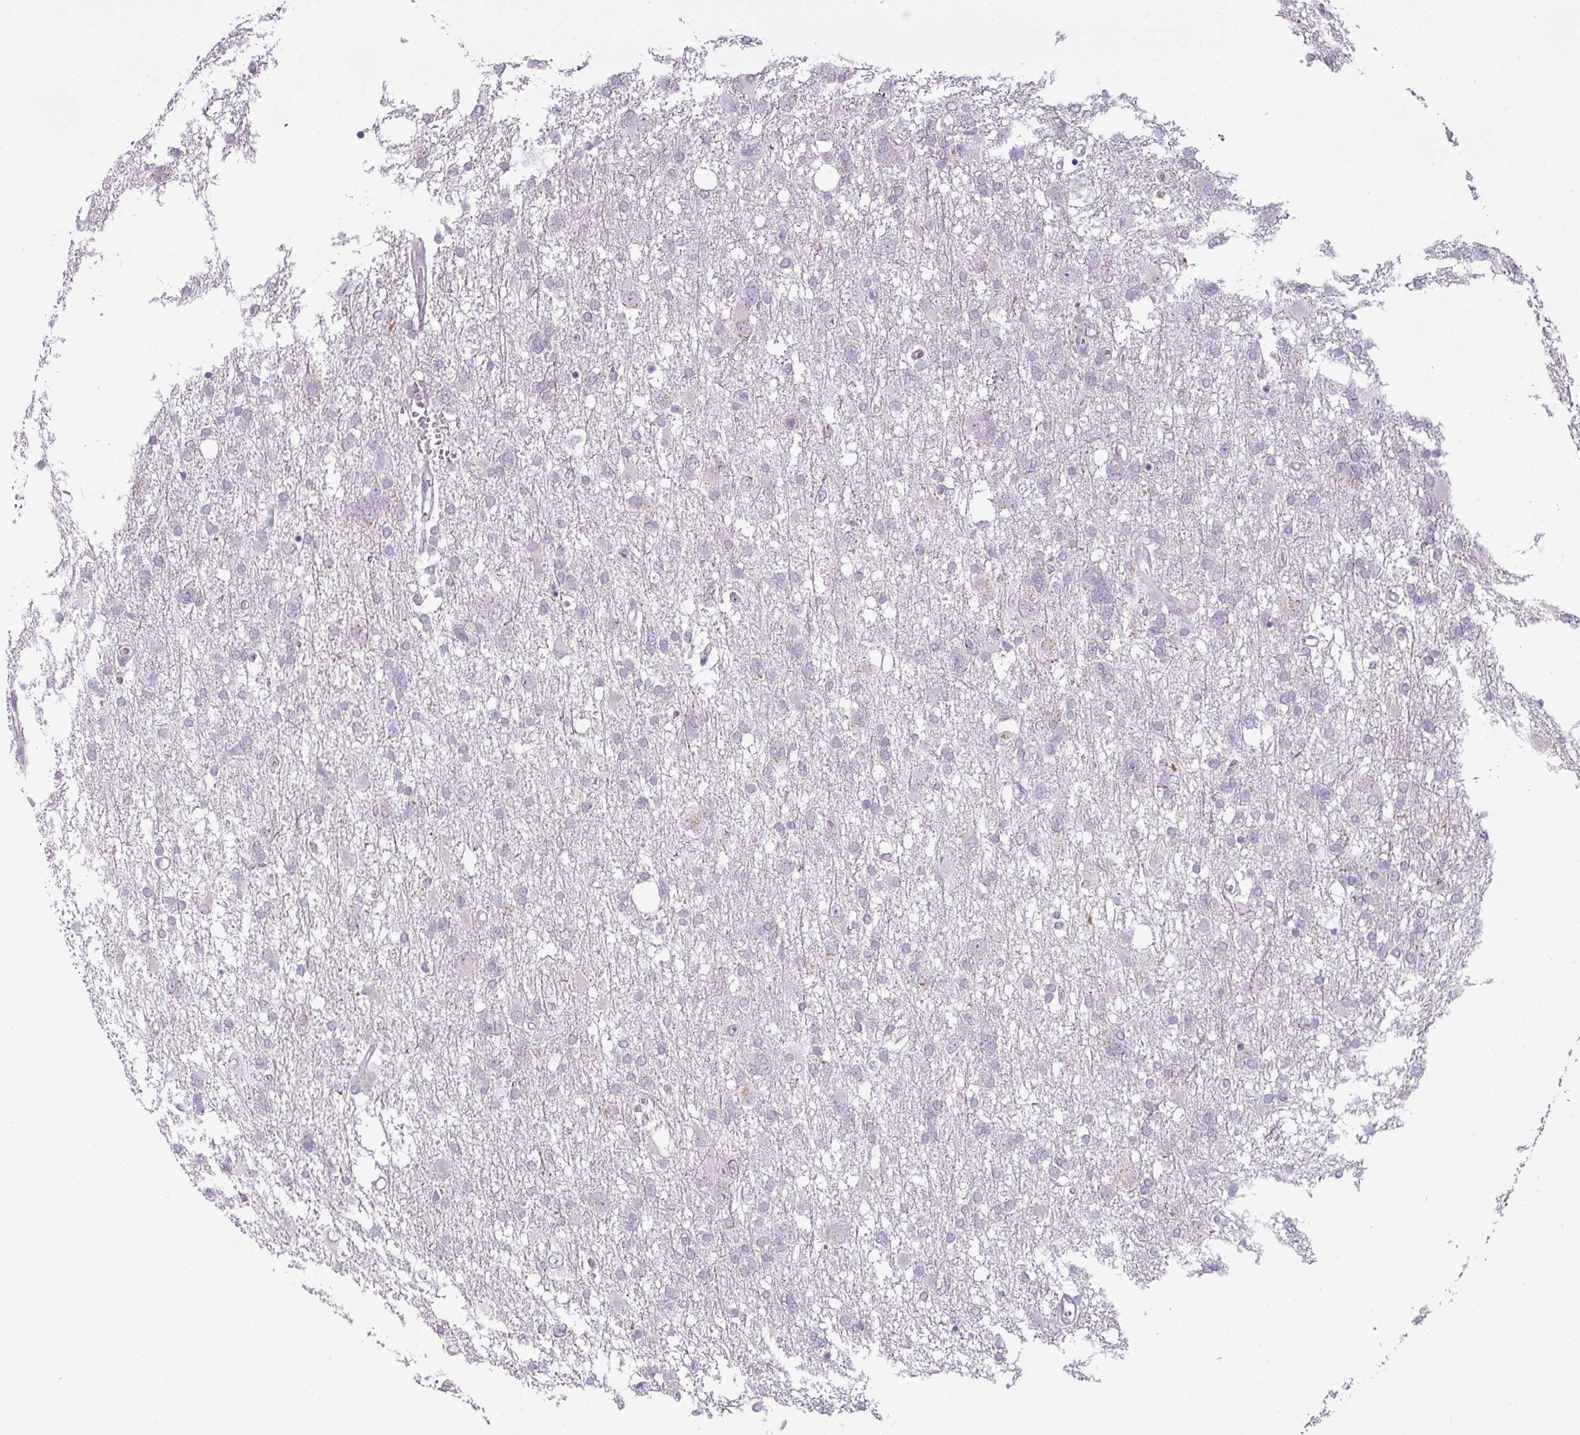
{"staining": {"intensity": "negative", "quantity": "none", "location": "none"}, "tissue": "glioma", "cell_type": "Tumor cells", "image_type": "cancer", "snomed": [{"axis": "morphology", "description": "Glioma, malignant, High grade"}, {"axis": "topography", "description": "Brain"}], "caption": "High power microscopy micrograph of an IHC histopathology image of malignant high-grade glioma, revealing no significant positivity in tumor cells. (DAB (3,3'-diaminobenzidine) immunohistochemistry, high magnification).", "gene": "C2orf68", "patient": {"sex": "male", "age": 61}}